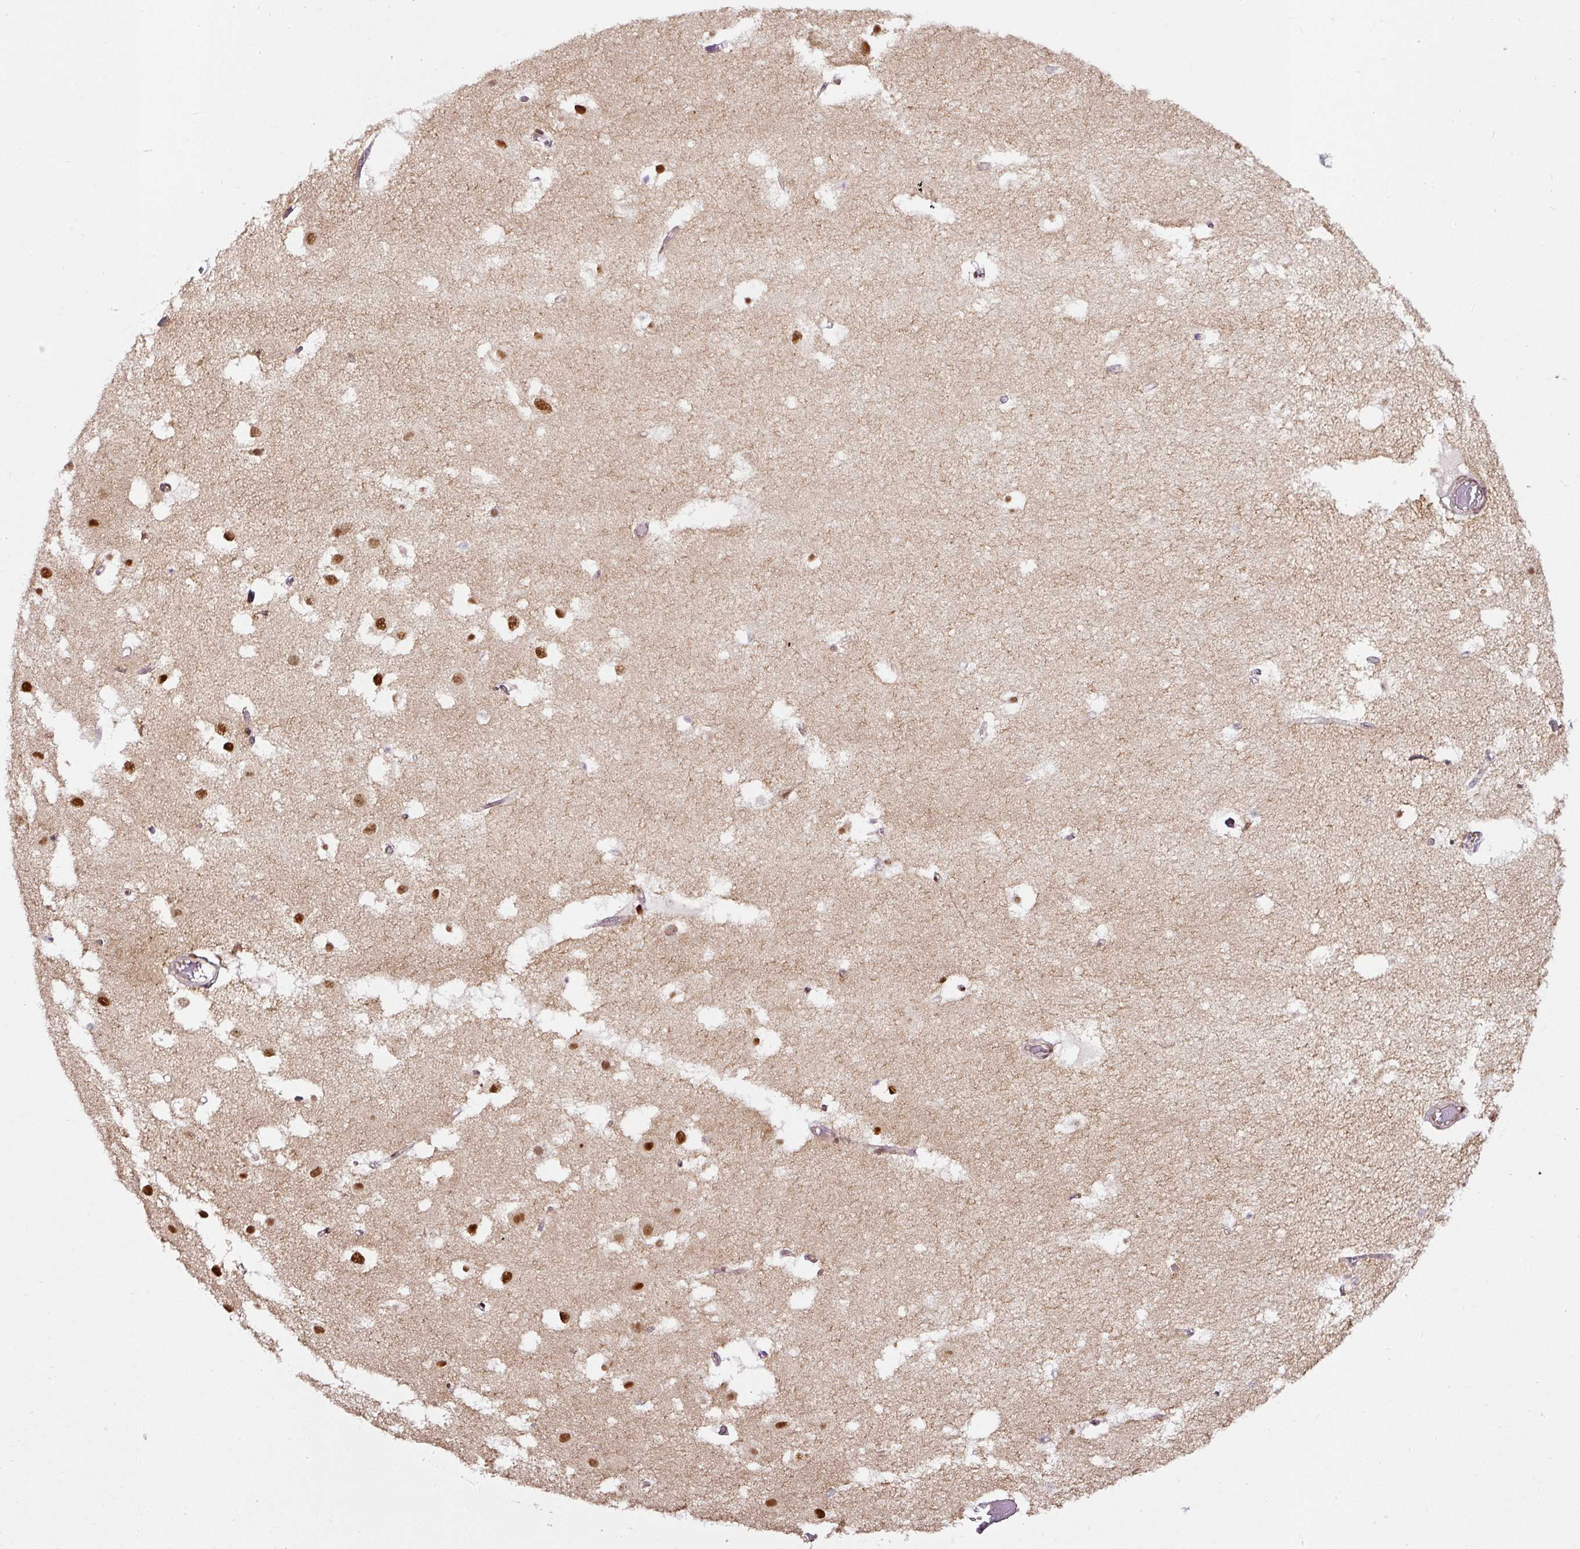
{"staining": {"intensity": "strong", "quantity": "<25%", "location": "nuclear"}, "tissue": "hippocampus", "cell_type": "Glial cells", "image_type": "normal", "snomed": [{"axis": "morphology", "description": "Normal tissue, NOS"}, {"axis": "topography", "description": "Hippocampus"}], "caption": "A brown stain highlights strong nuclear positivity of a protein in glial cells of unremarkable human hippocampus. (DAB IHC with brightfield microscopy, high magnification).", "gene": "KDM4E", "patient": {"sex": "female", "age": 52}}